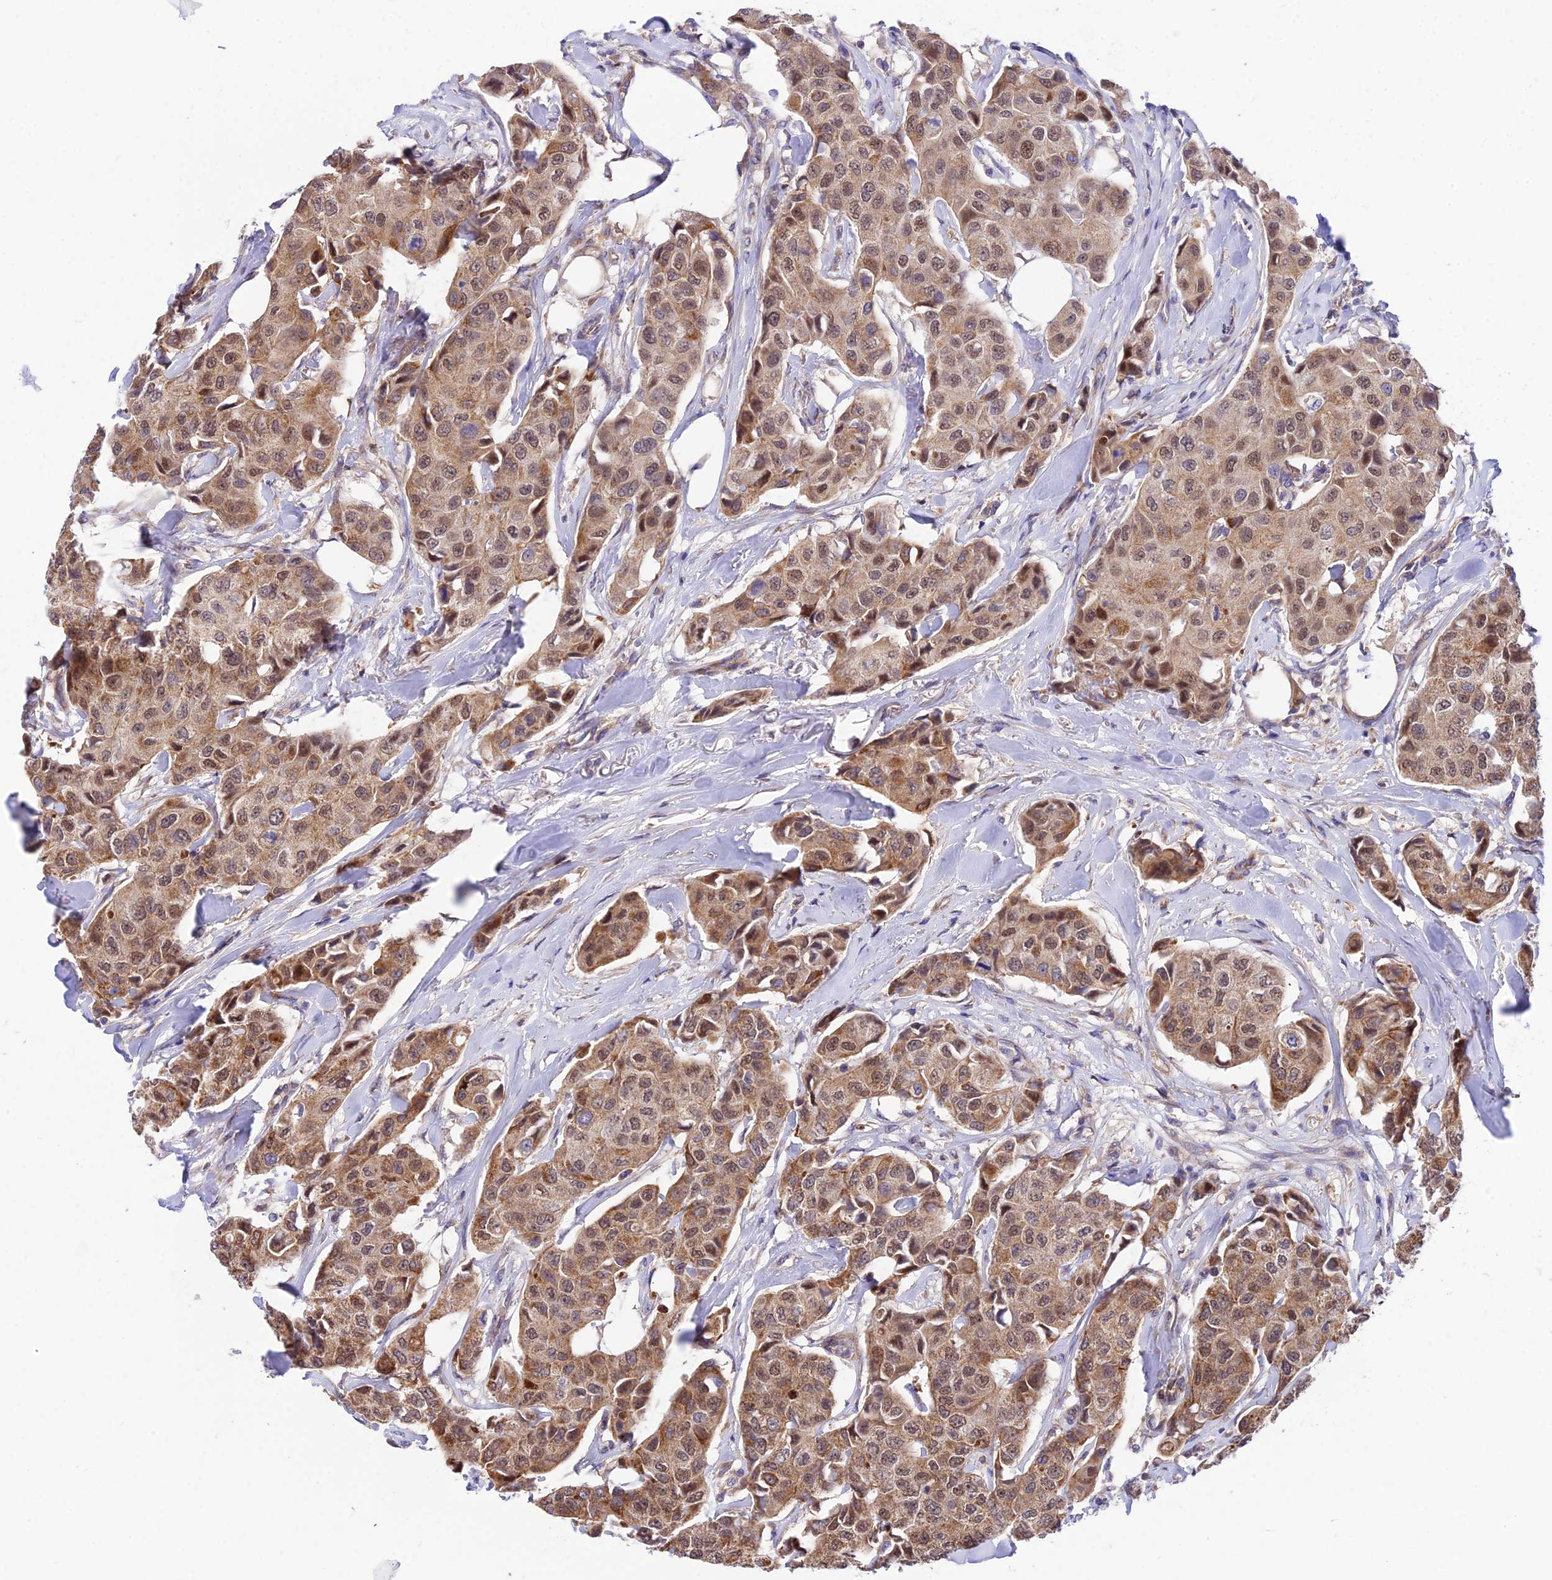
{"staining": {"intensity": "moderate", "quantity": ">75%", "location": "cytoplasmic/membranous,nuclear"}, "tissue": "breast cancer", "cell_type": "Tumor cells", "image_type": "cancer", "snomed": [{"axis": "morphology", "description": "Duct carcinoma"}, {"axis": "topography", "description": "Breast"}], "caption": "Brown immunohistochemical staining in breast cancer shows moderate cytoplasmic/membranous and nuclear positivity in about >75% of tumor cells. The protein is shown in brown color, while the nuclei are stained blue.", "gene": "TRIM43B", "patient": {"sex": "female", "age": 80}}